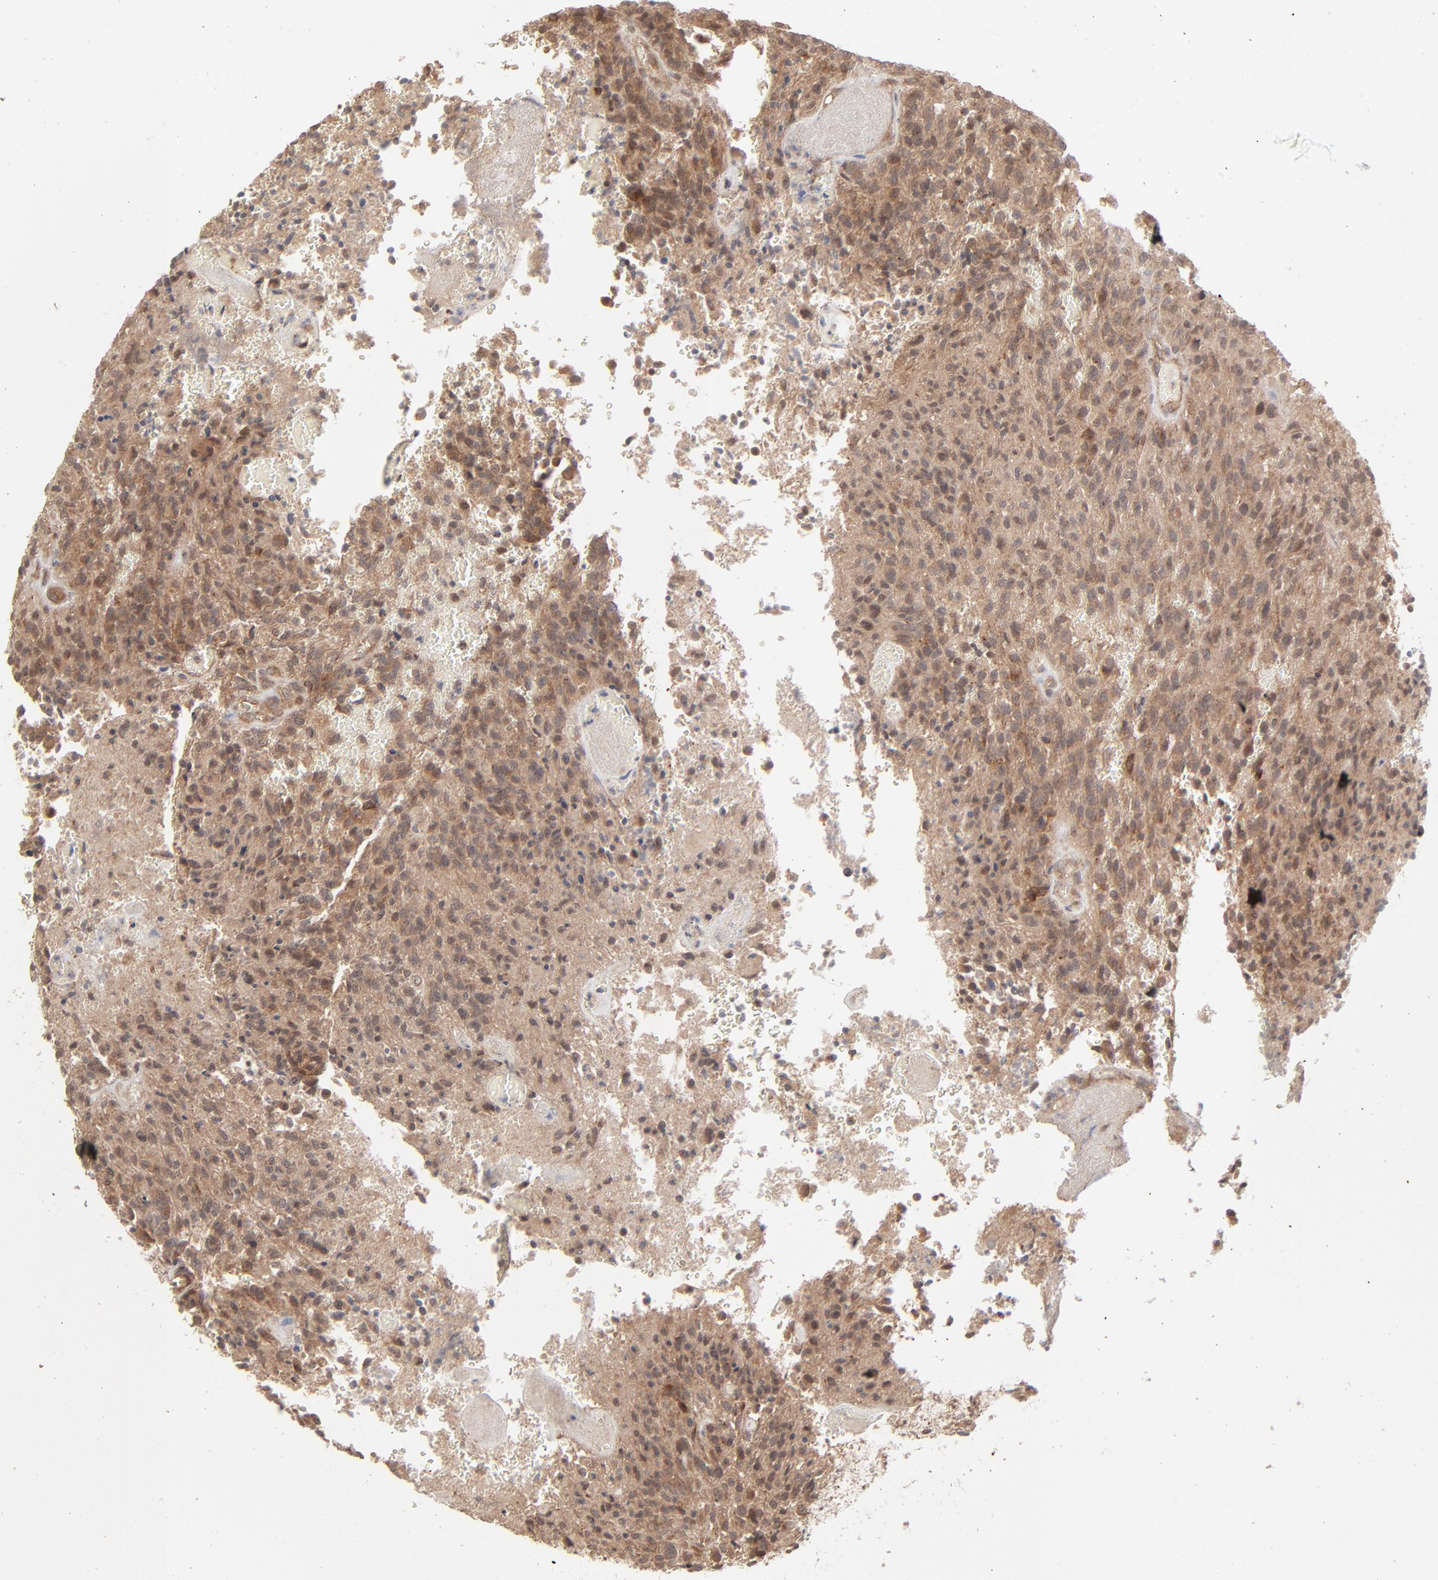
{"staining": {"intensity": "moderate", "quantity": "25%-75%", "location": "cytoplasmic/membranous"}, "tissue": "glioma", "cell_type": "Tumor cells", "image_type": "cancer", "snomed": [{"axis": "morphology", "description": "Normal tissue, NOS"}, {"axis": "morphology", "description": "Glioma, malignant, High grade"}, {"axis": "topography", "description": "Cerebral cortex"}], "caption": "Immunohistochemistry (DAB) staining of high-grade glioma (malignant) demonstrates moderate cytoplasmic/membranous protein staining in about 25%-75% of tumor cells.", "gene": "SCFD1", "patient": {"sex": "male", "age": 56}}